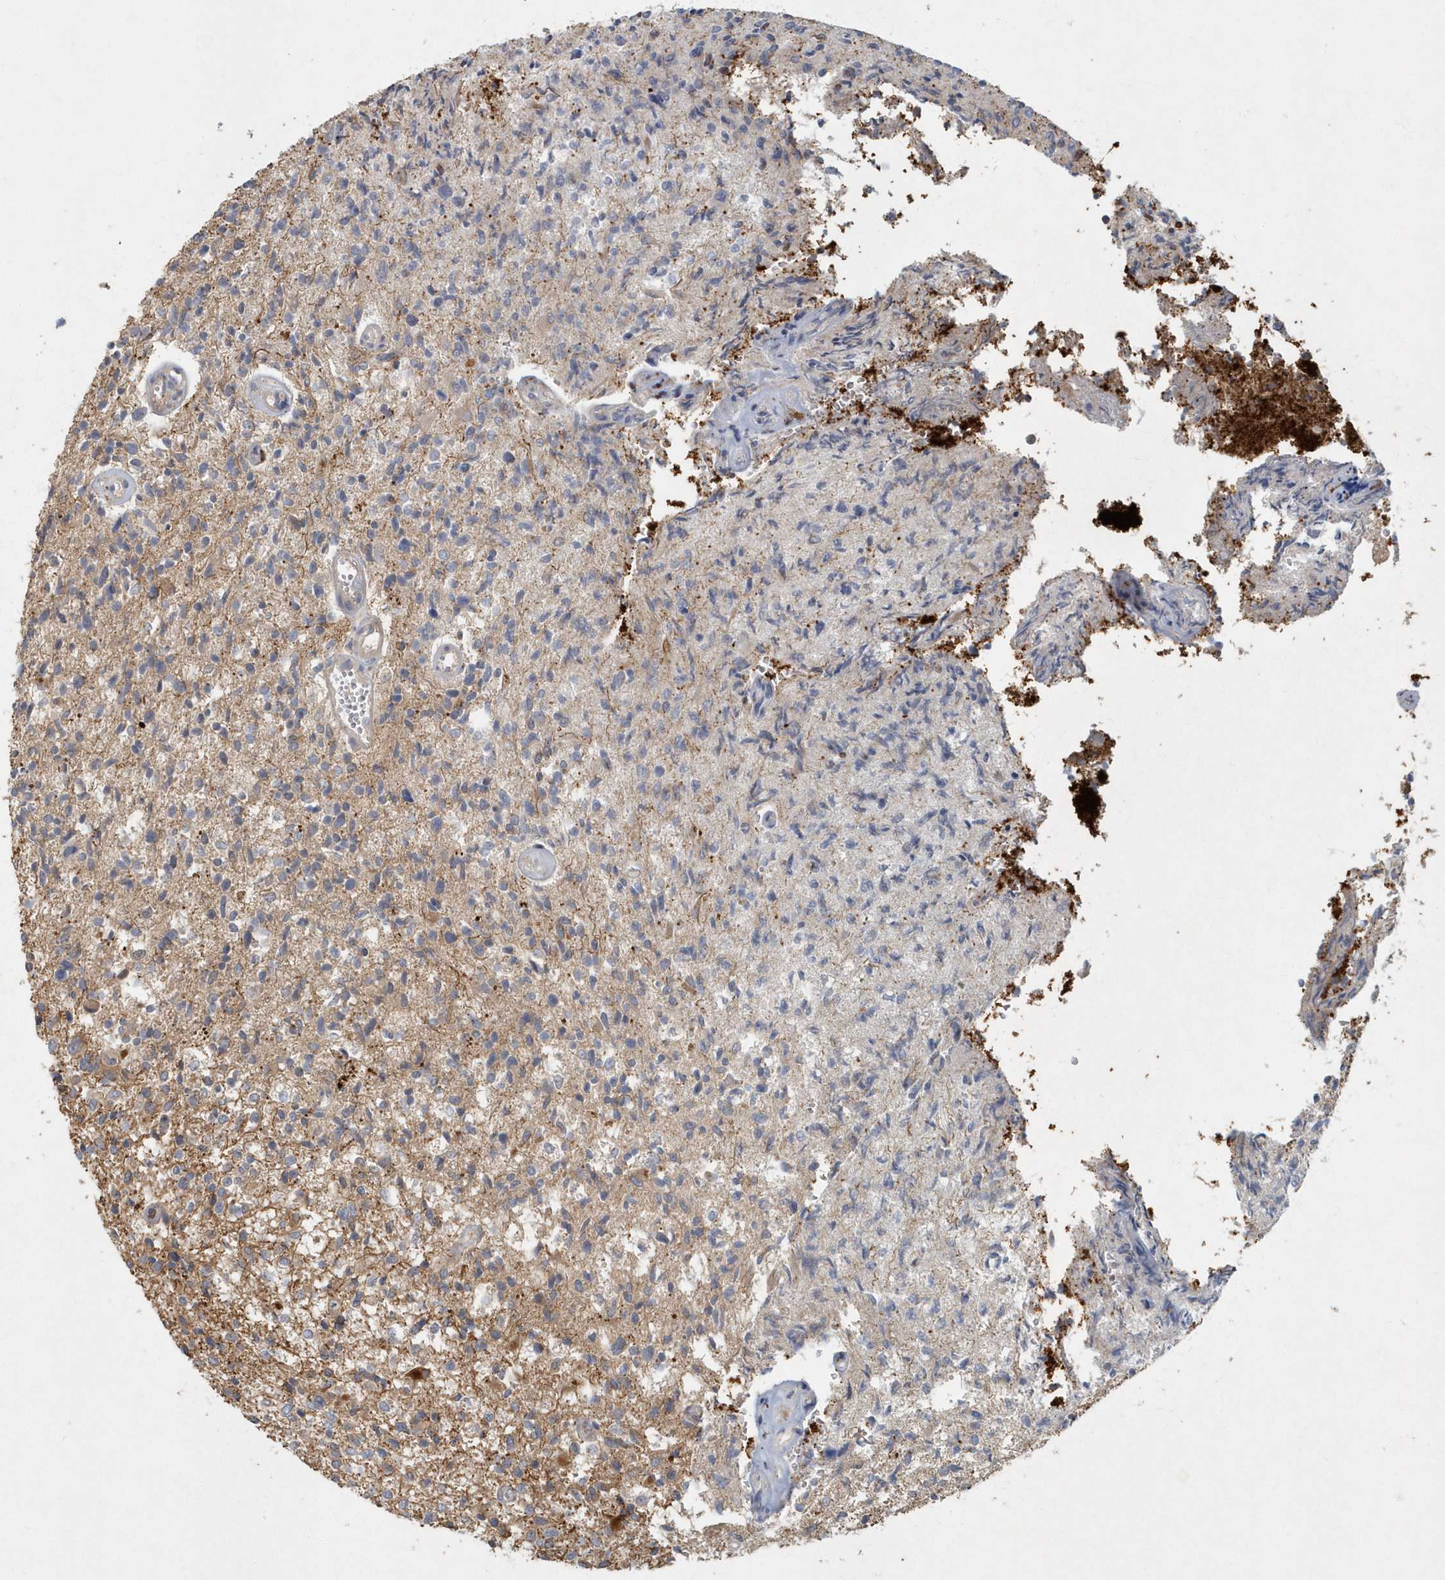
{"staining": {"intensity": "negative", "quantity": "none", "location": "none"}, "tissue": "glioma", "cell_type": "Tumor cells", "image_type": "cancer", "snomed": [{"axis": "morphology", "description": "Glioma, malignant, High grade"}, {"axis": "topography", "description": "Brain"}], "caption": "Protein analysis of glioma demonstrates no significant expression in tumor cells.", "gene": "ARHGEF38", "patient": {"sex": "male", "age": 72}}